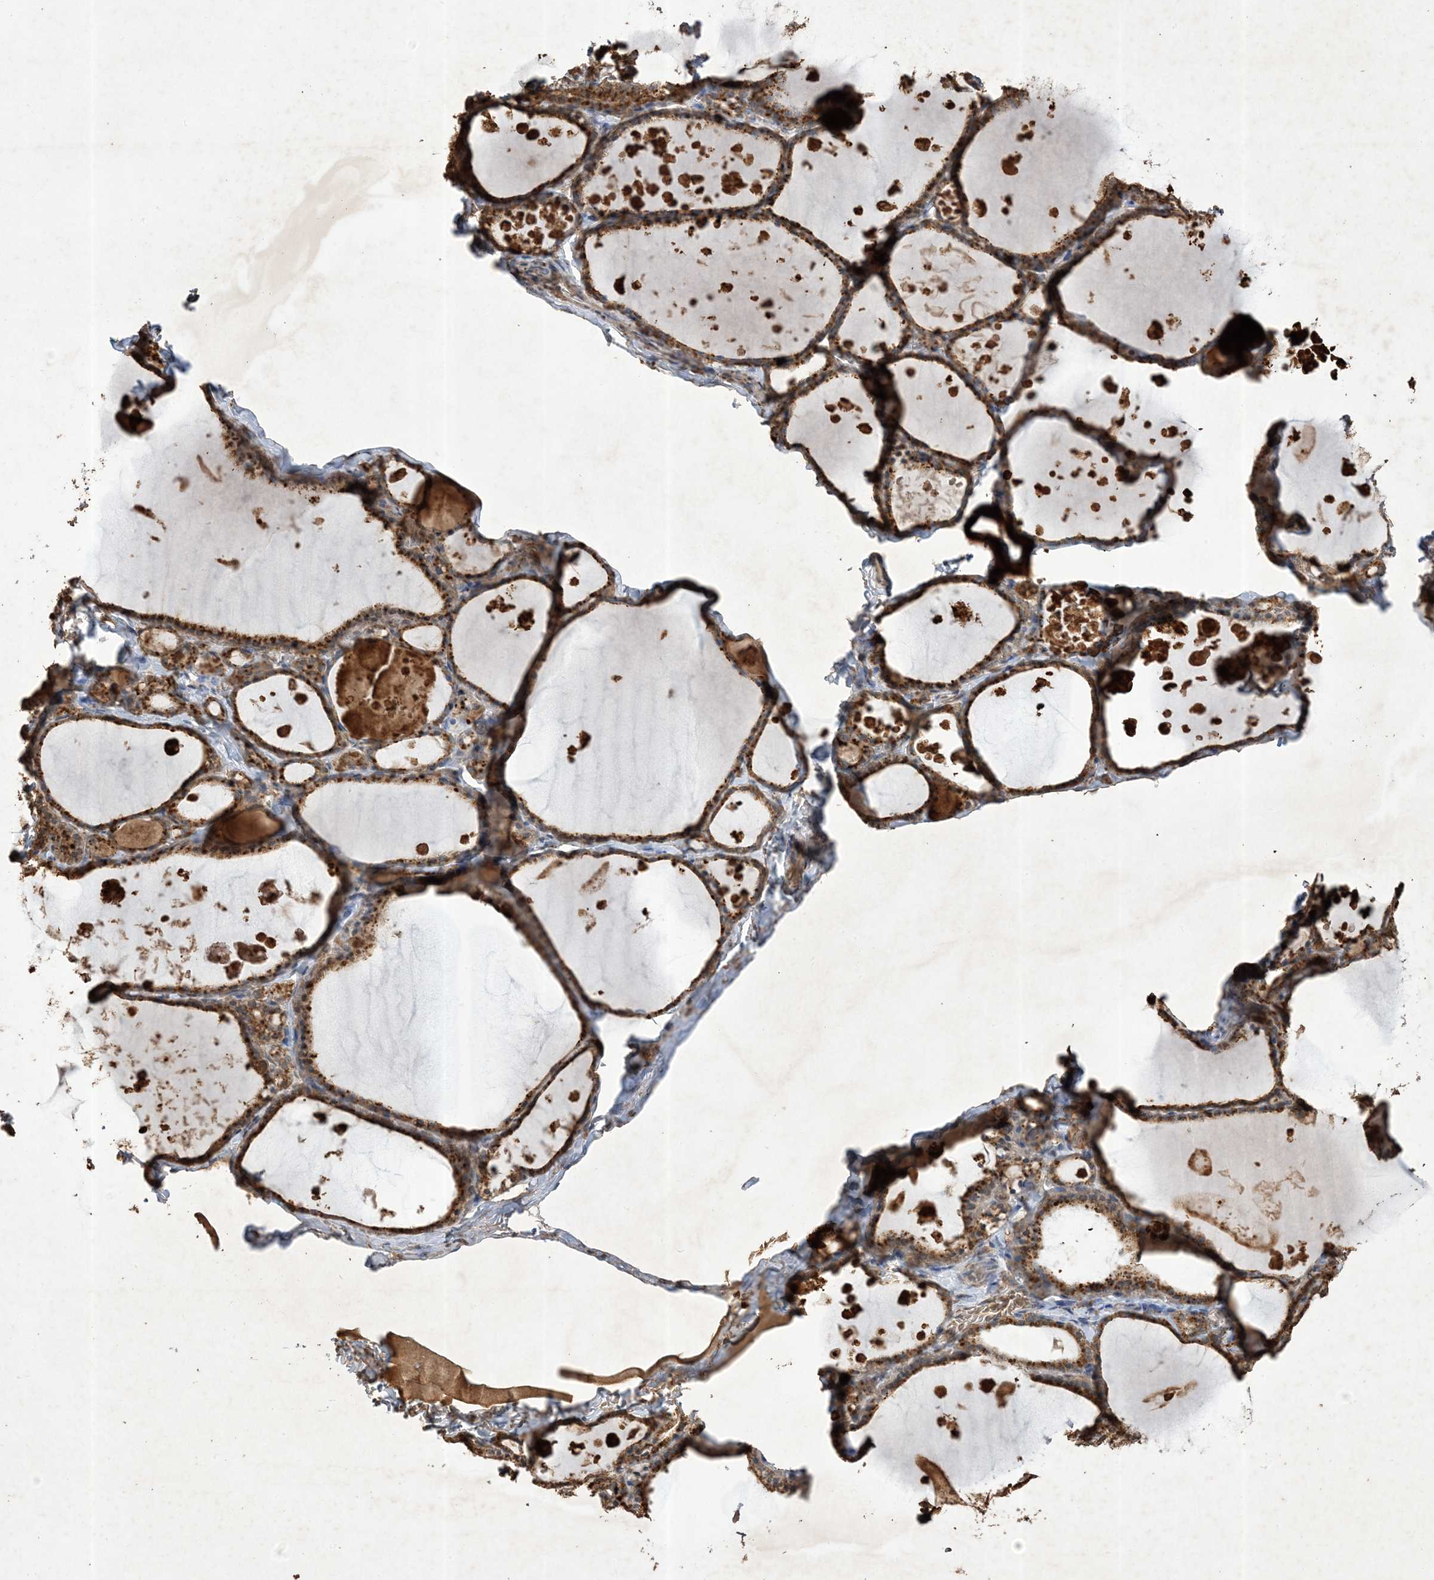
{"staining": {"intensity": "moderate", "quantity": ">75%", "location": "cytoplasmic/membranous"}, "tissue": "thyroid gland", "cell_type": "Glandular cells", "image_type": "normal", "snomed": [{"axis": "morphology", "description": "Normal tissue, NOS"}, {"axis": "topography", "description": "Thyroid gland"}], "caption": "A brown stain labels moderate cytoplasmic/membranous expression of a protein in glandular cells of normal thyroid gland.", "gene": "HPS4", "patient": {"sex": "male", "age": 56}}